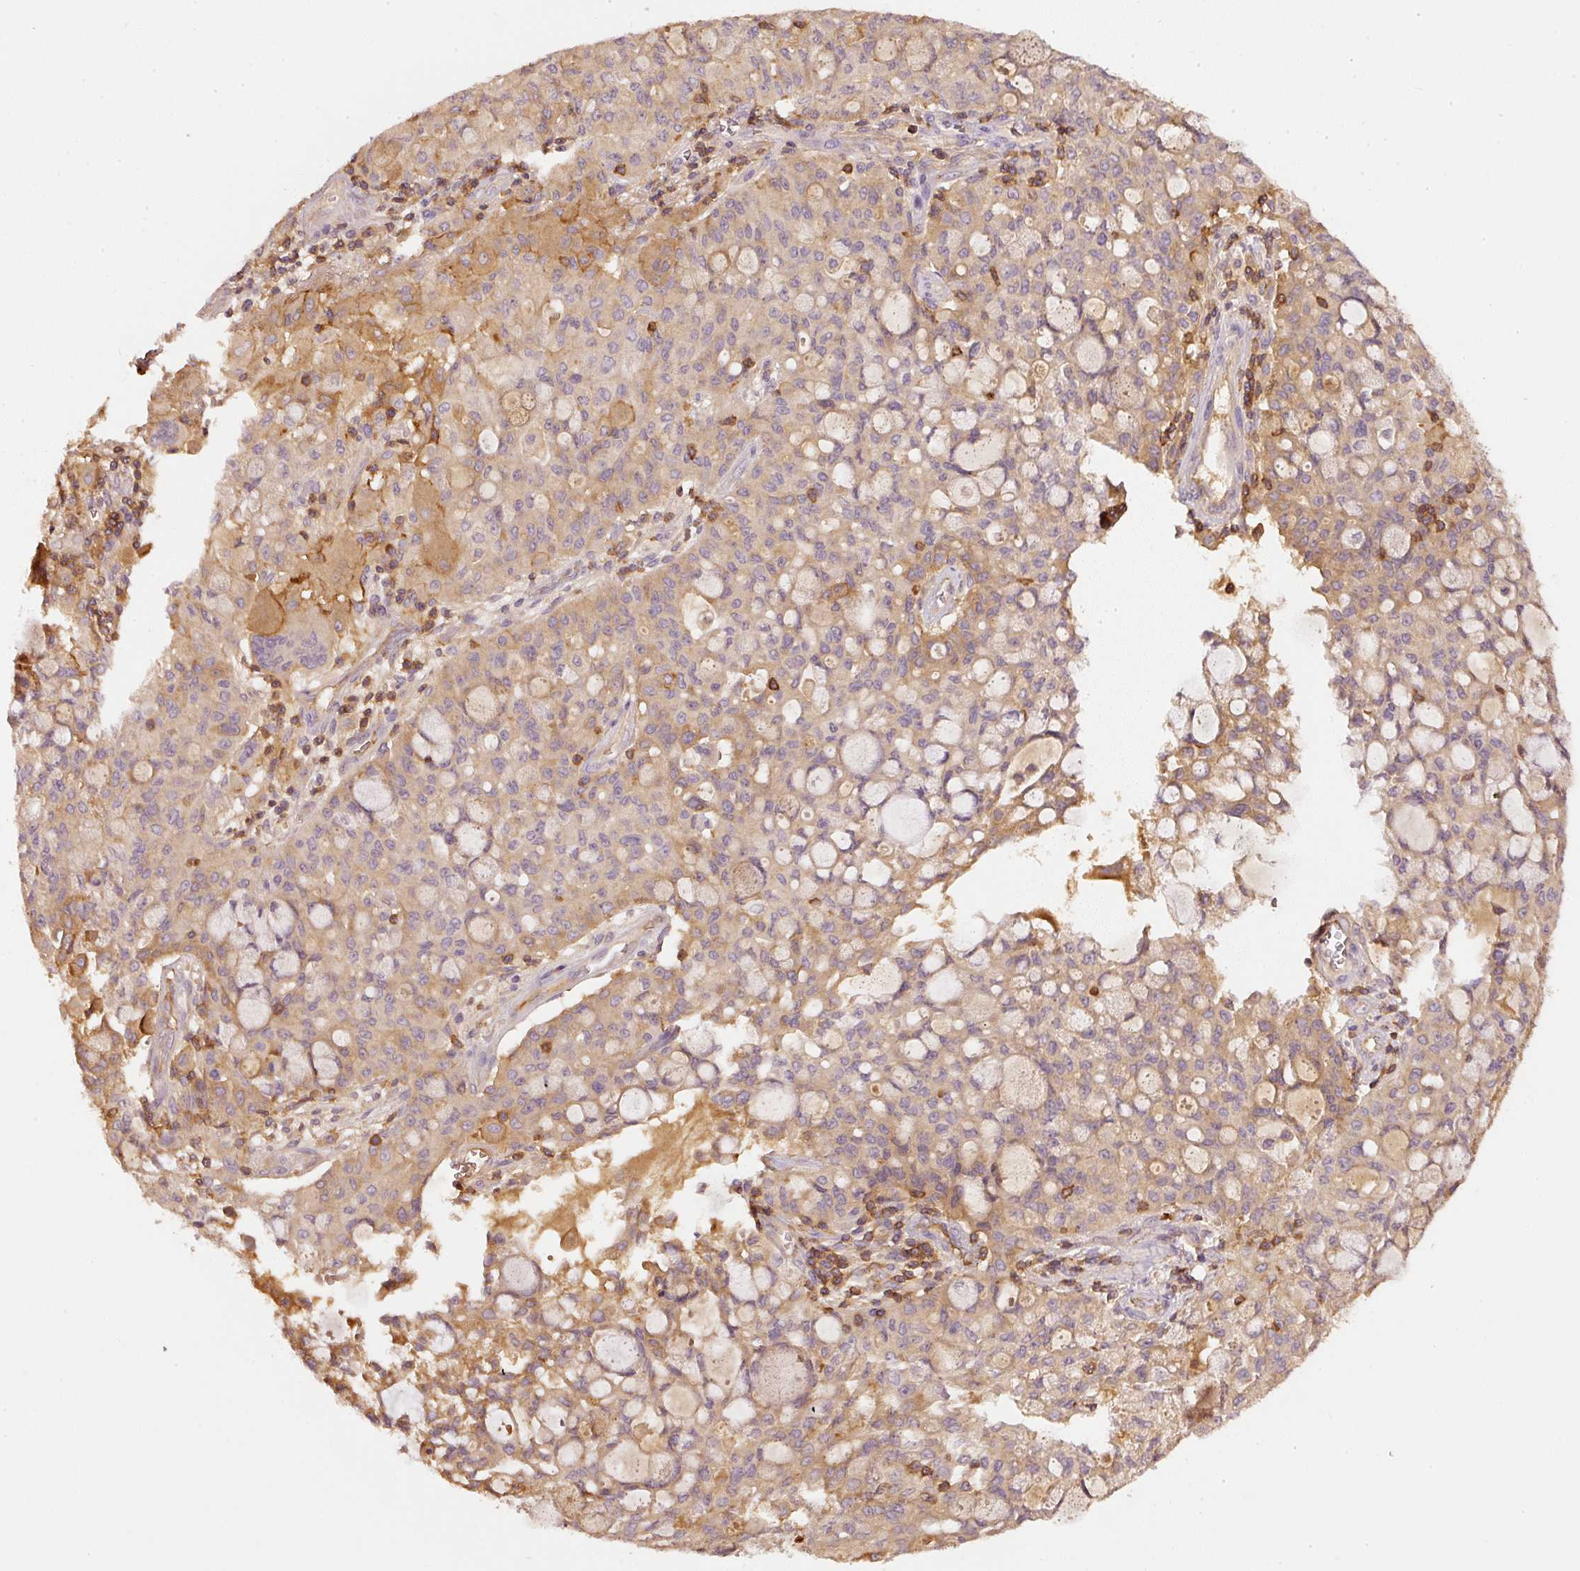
{"staining": {"intensity": "weak", "quantity": ">75%", "location": "cytoplasmic/membranous"}, "tissue": "lung cancer", "cell_type": "Tumor cells", "image_type": "cancer", "snomed": [{"axis": "morphology", "description": "Adenocarcinoma, NOS"}, {"axis": "topography", "description": "Lung"}], "caption": "IHC (DAB) staining of lung adenocarcinoma shows weak cytoplasmic/membranous protein positivity in about >75% of tumor cells. (Stains: DAB in brown, nuclei in blue, Microscopy: brightfield microscopy at high magnification).", "gene": "EVL", "patient": {"sex": "female", "age": 44}}